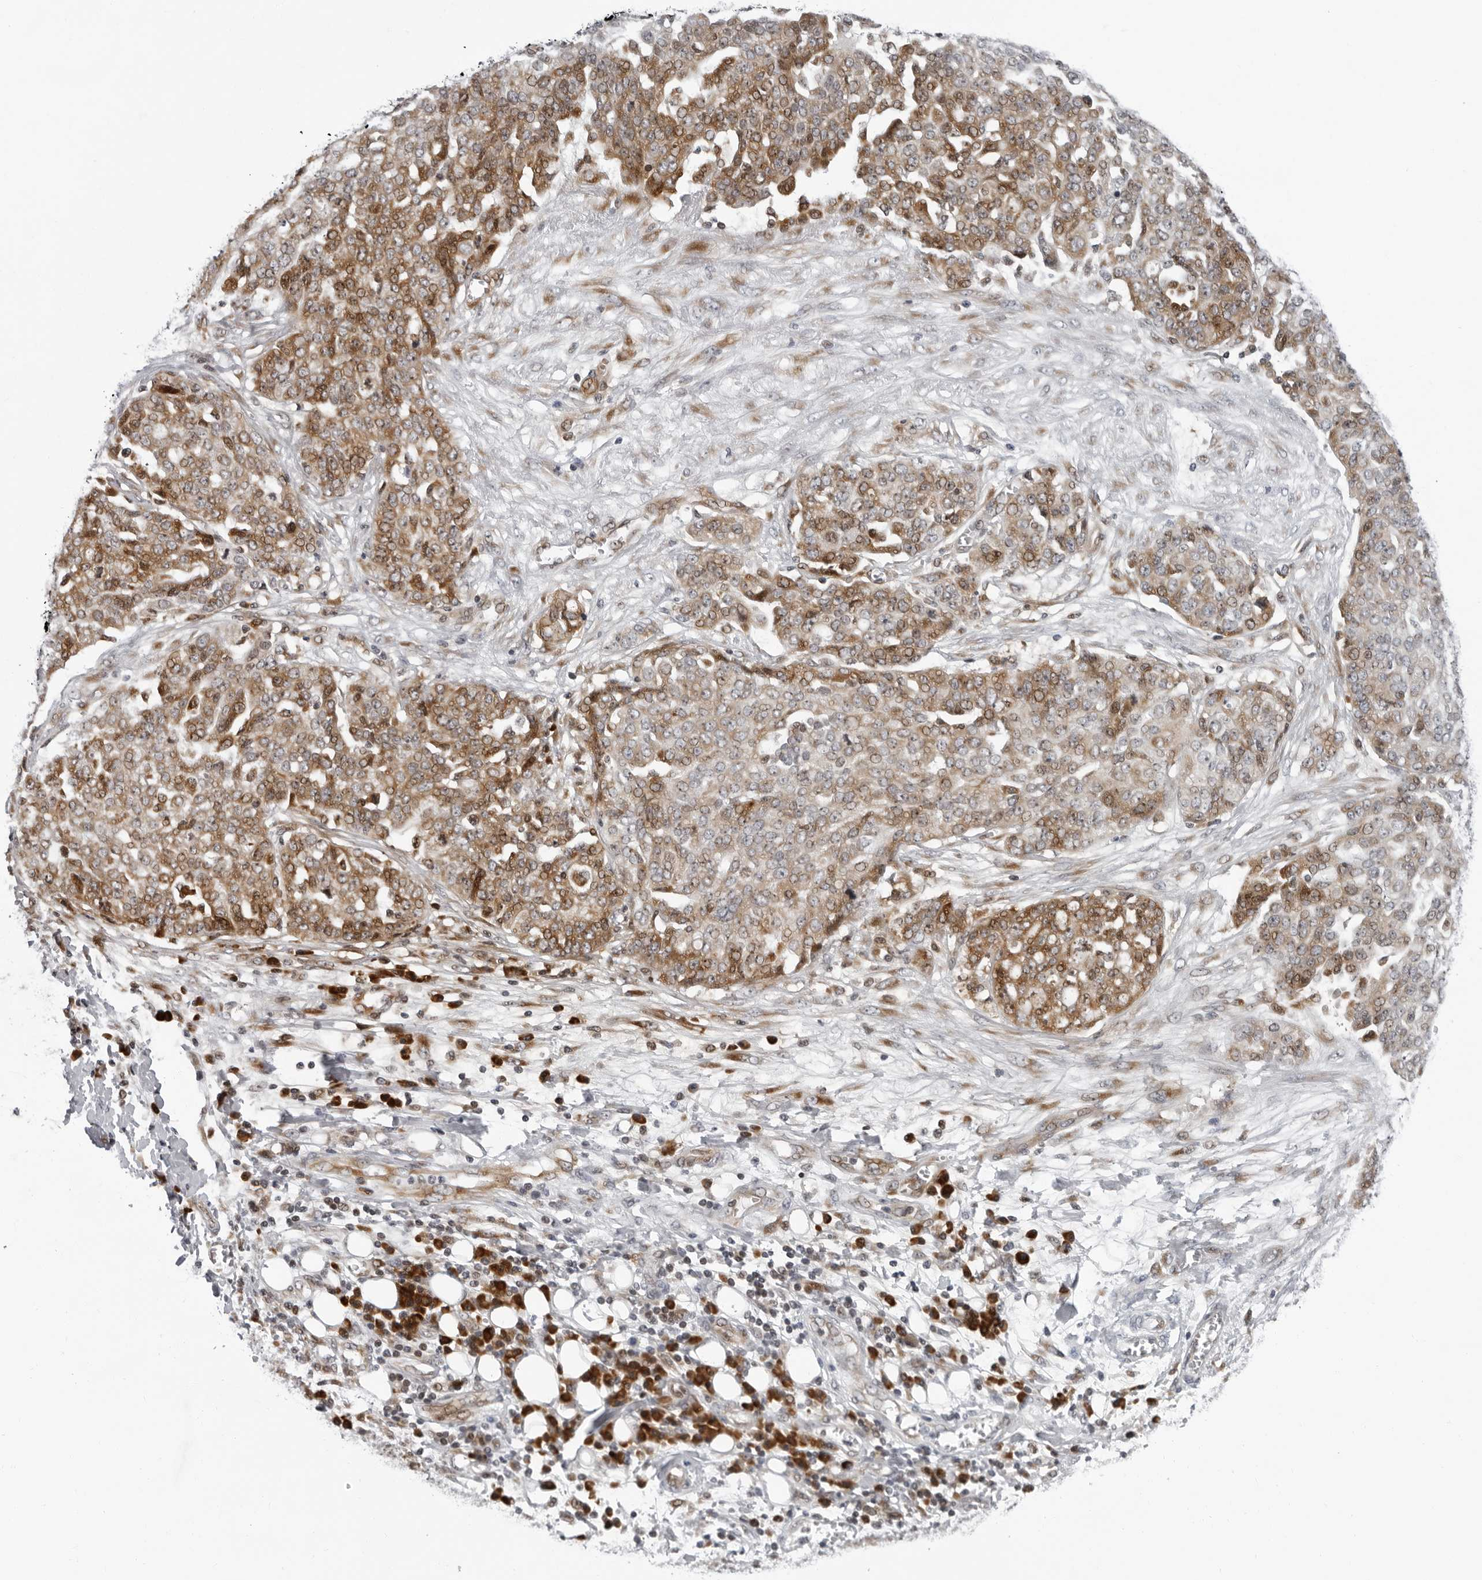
{"staining": {"intensity": "moderate", "quantity": ">75%", "location": "cytoplasmic/membranous"}, "tissue": "ovarian cancer", "cell_type": "Tumor cells", "image_type": "cancer", "snomed": [{"axis": "morphology", "description": "Cystadenocarcinoma, serous, NOS"}, {"axis": "topography", "description": "Soft tissue"}, {"axis": "topography", "description": "Ovary"}], "caption": "Approximately >75% of tumor cells in ovarian cancer (serous cystadenocarcinoma) reveal moderate cytoplasmic/membranous protein staining as visualized by brown immunohistochemical staining.", "gene": "PIP4K2C", "patient": {"sex": "female", "age": 57}}